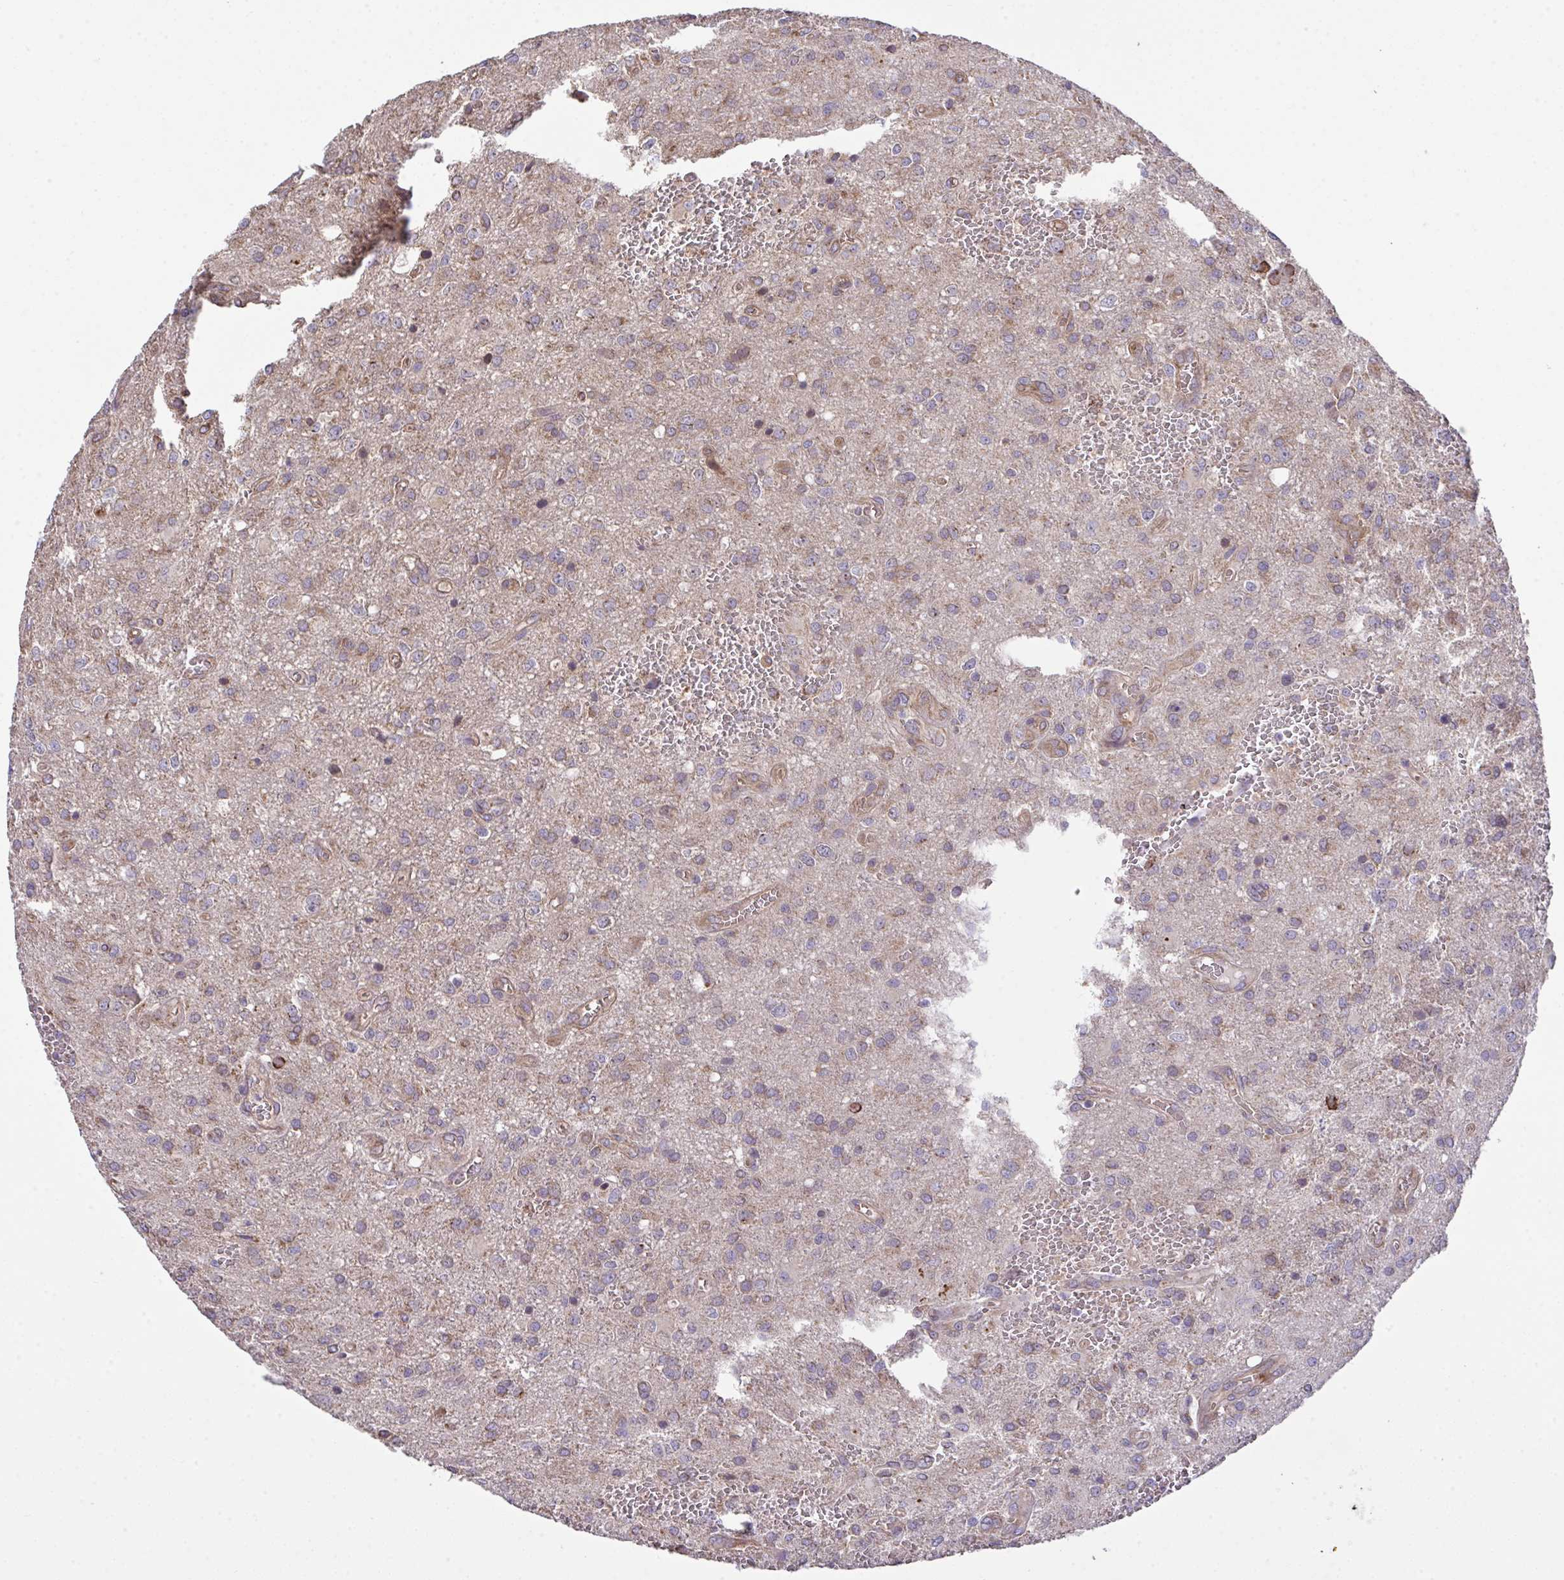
{"staining": {"intensity": "negative", "quantity": "none", "location": "none"}, "tissue": "glioma", "cell_type": "Tumor cells", "image_type": "cancer", "snomed": [{"axis": "morphology", "description": "Glioma, malignant, Low grade"}, {"axis": "topography", "description": "Brain"}], "caption": "A high-resolution photomicrograph shows IHC staining of glioma, which reveals no significant positivity in tumor cells.", "gene": "PPM1H", "patient": {"sex": "male", "age": 66}}